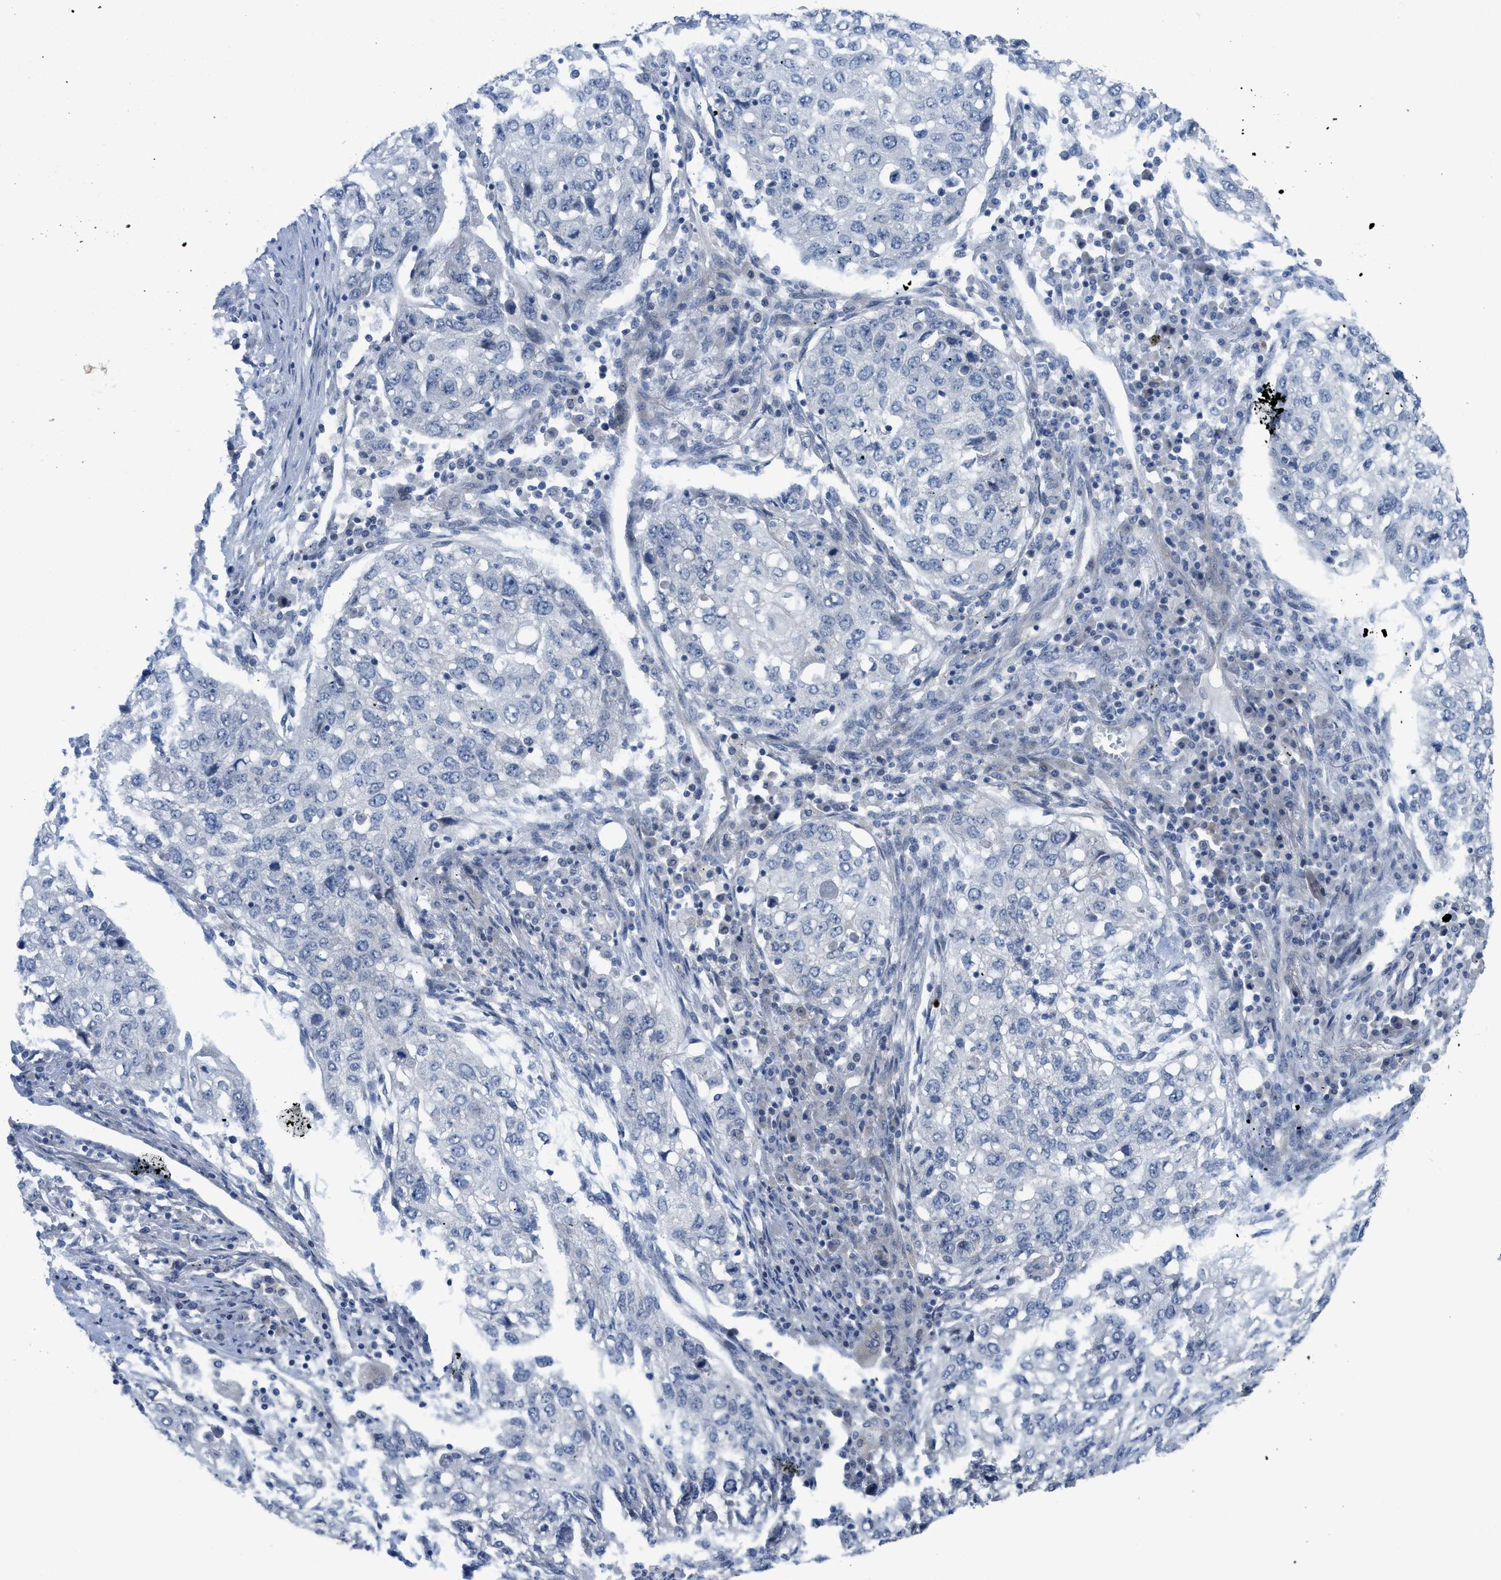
{"staining": {"intensity": "negative", "quantity": "none", "location": "none"}, "tissue": "lung cancer", "cell_type": "Tumor cells", "image_type": "cancer", "snomed": [{"axis": "morphology", "description": "Squamous cell carcinoma, NOS"}, {"axis": "topography", "description": "Lung"}], "caption": "Lung cancer stained for a protein using IHC exhibits no staining tumor cells.", "gene": "TNFAIP1", "patient": {"sex": "female", "age": 63}}